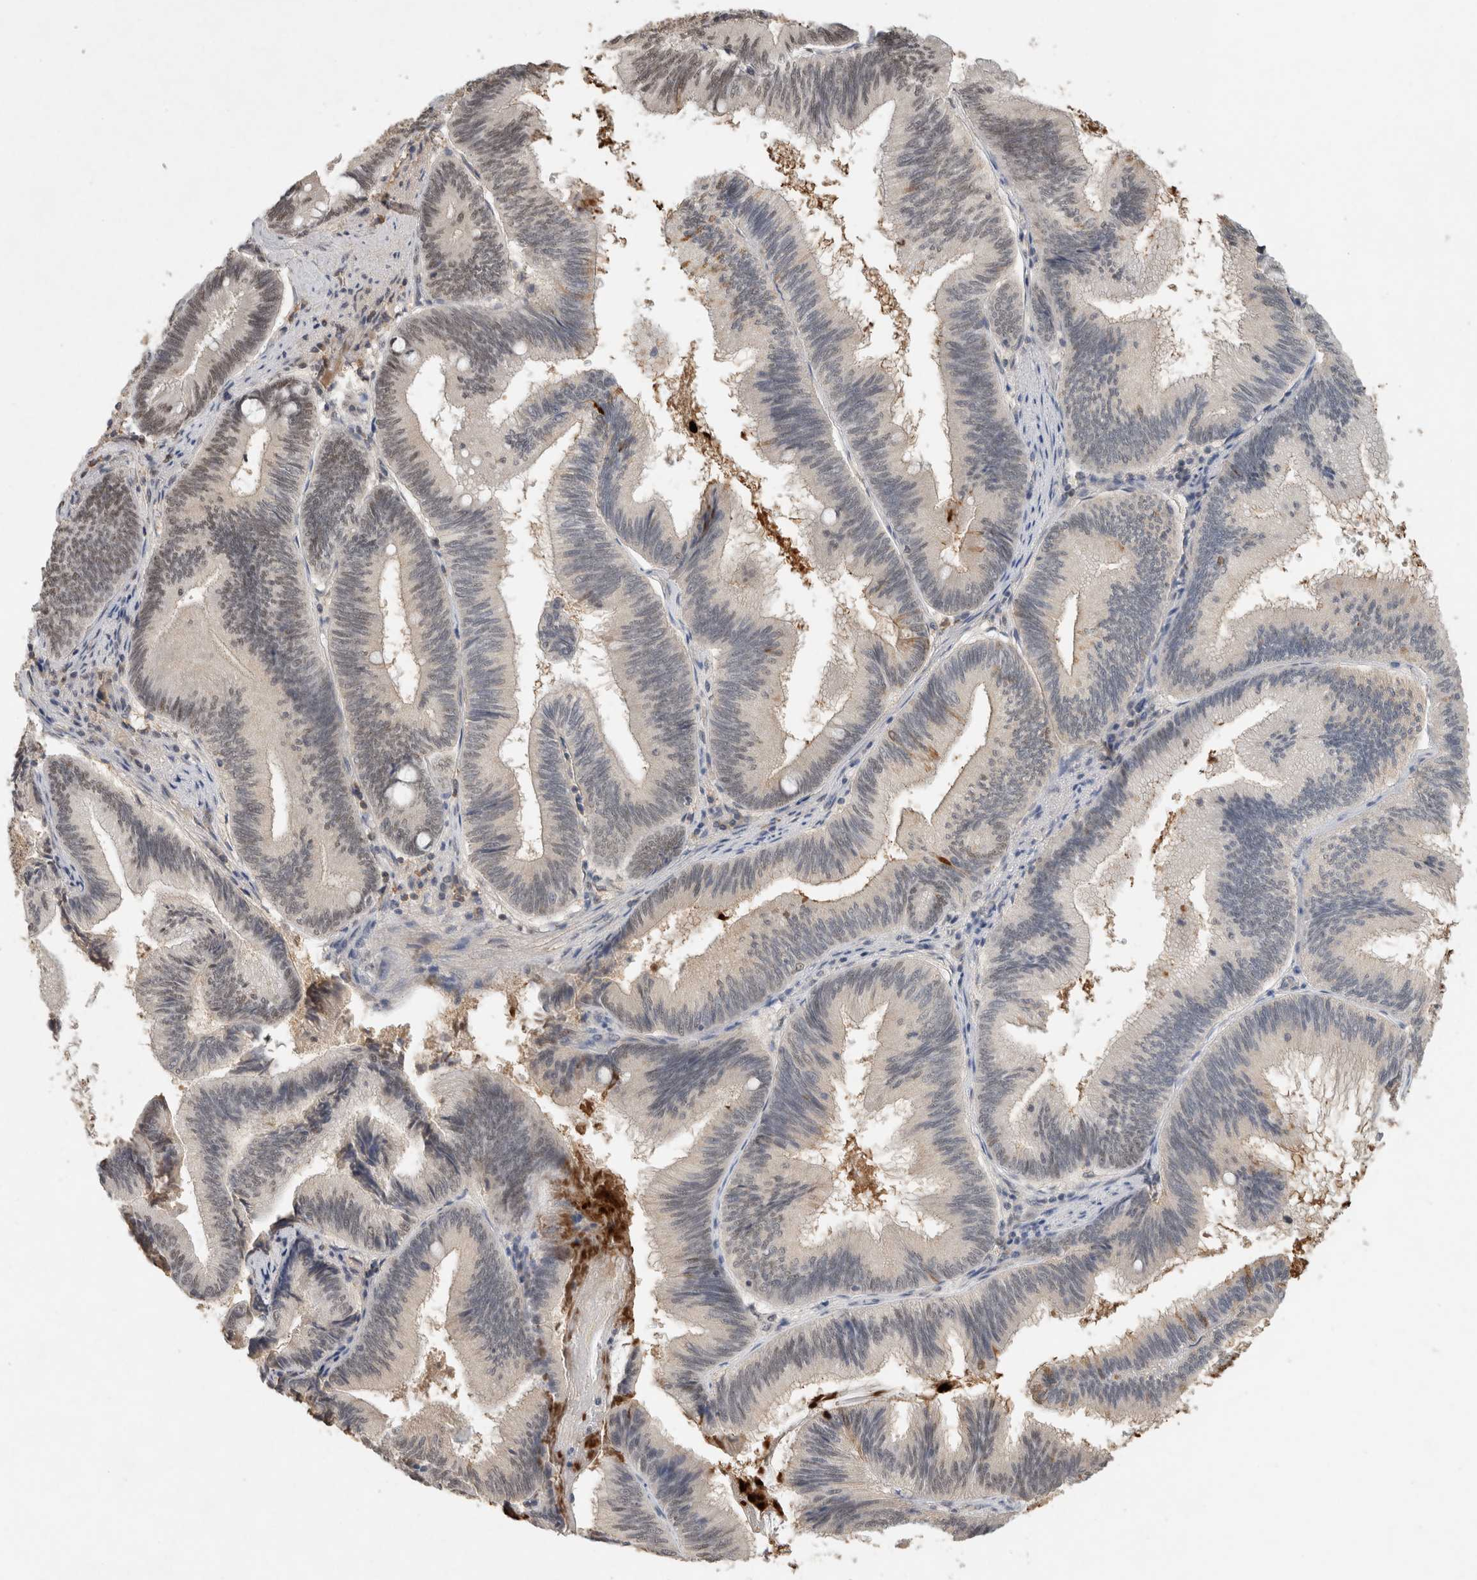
{"staining": {"intensity": "moderate", "quantity": "25%-75%", "location": "nuclear"}, "tissue": "pancreatic cancer", "cell_type": "Tumor cells", "image_type": "cancer", "snomed": [{"axis": "morphology", "description": "Adenocarcinoma, NOS"}, {"axis": "topography", "description": "Pancreas"}], "caption": "Pancreatic cancer was stained to show a protein in brown. There is medium levels of moderate nuclear expression in about 25%-75% of tumor cells. (DAB (3,3'-diaminobenzidine) IHC with brightfield microscopy, high magnification).", "gene": "DDX42", "patient": {"sex": "male", "age": 82}}